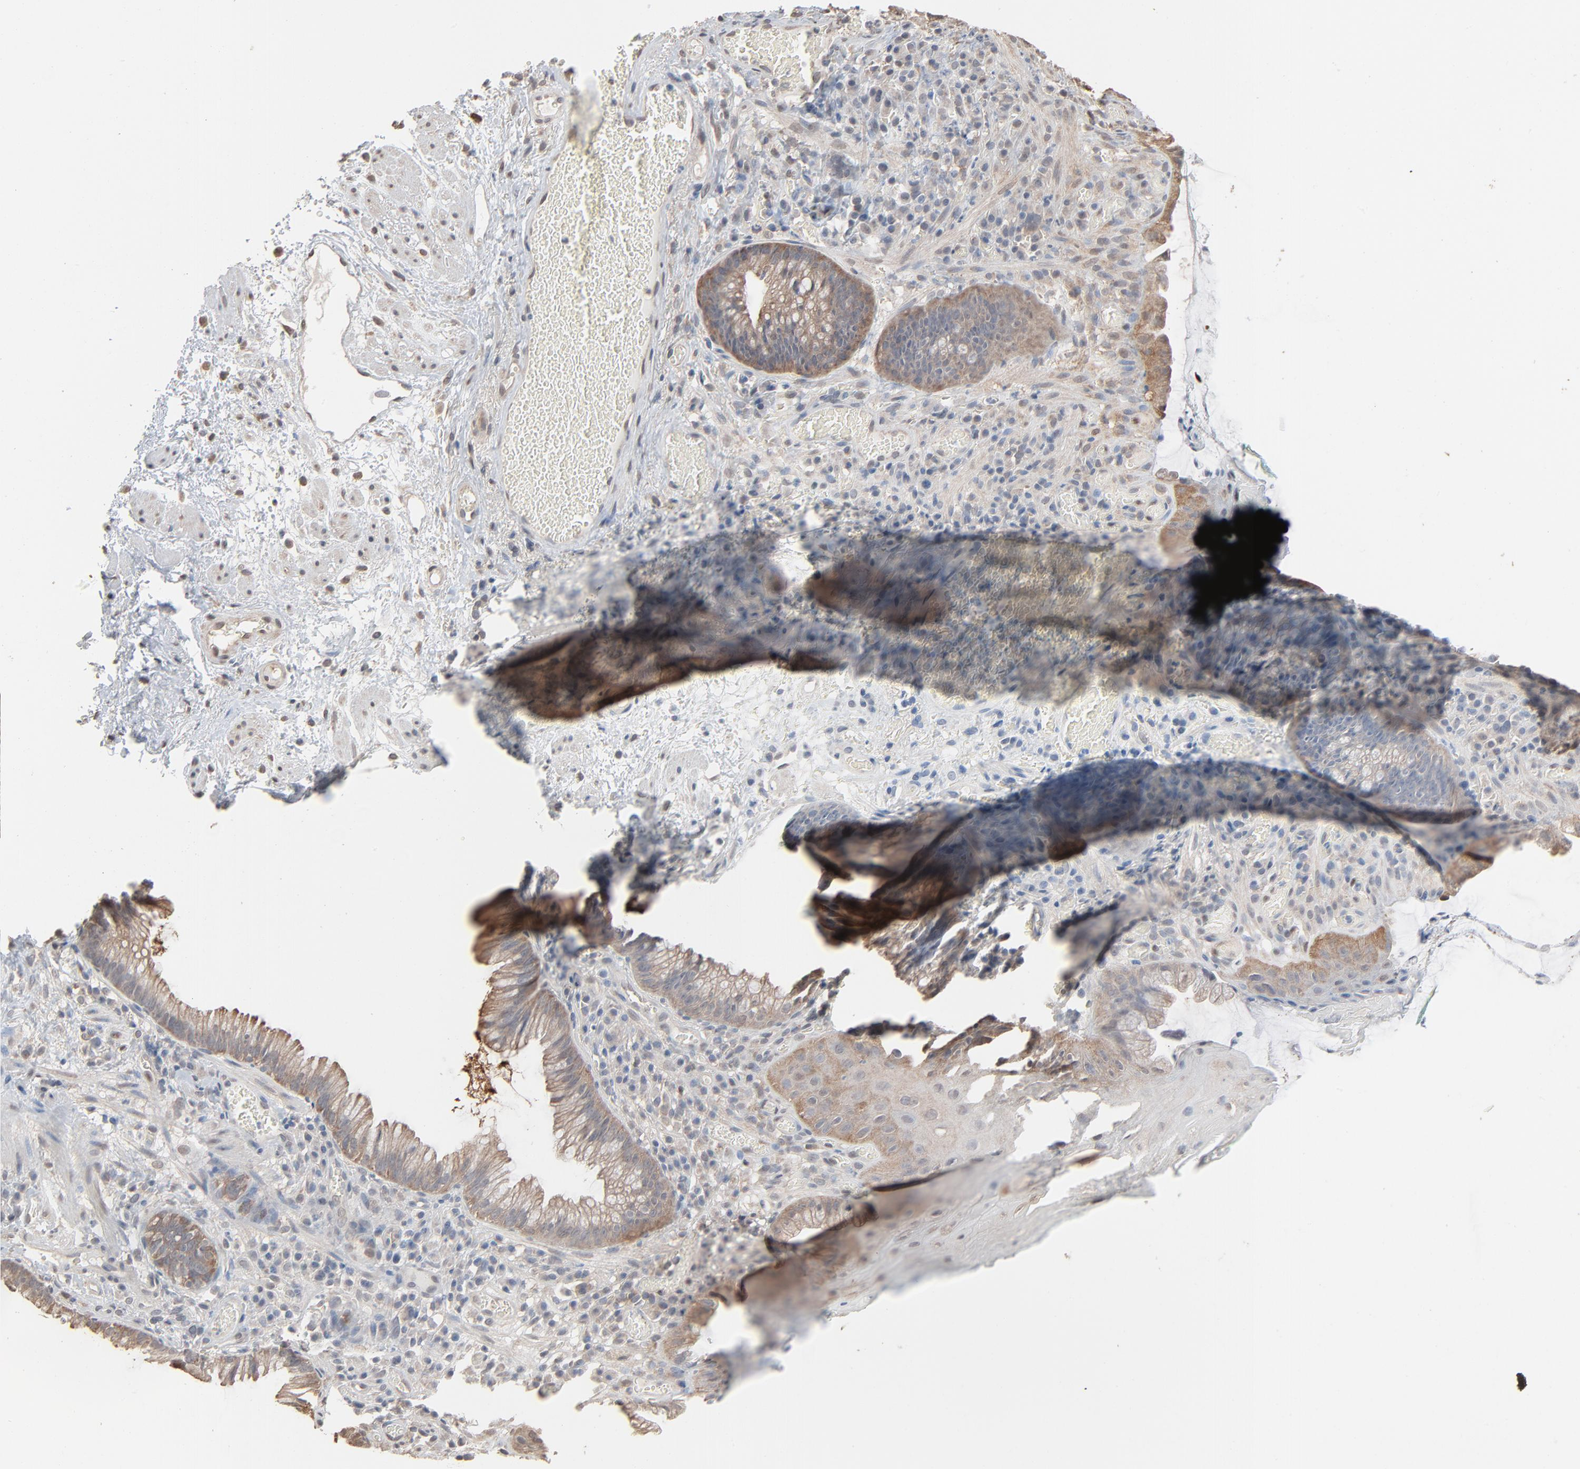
{"staining": {"intensity": "weak", "quantity": ">75%", "location": "cytoplasmic/membranous"}, "tissue": "skin", "cell_type": "Epidermal cells", "image_type": "normal", "snomed": [{"axis": "morphology", "description": "Normal tissue, NOS"}, {"axis": "morphology", "description": "Hemorrhoids"}, {"axis": "morphology", "description": "Inflammation, NOS"}, {"axis": "topography", "description": "Anal"}], "caption": "Immunohistochemical staining of benign skin reveals weak cytoplasmic/membranous protein staining in about >75% of epidermal cells. The protein is shown in brown color, while the nuclei are stained blue.", "gene": "CCT5", "patient": {"sex": "male", "age": 60}}